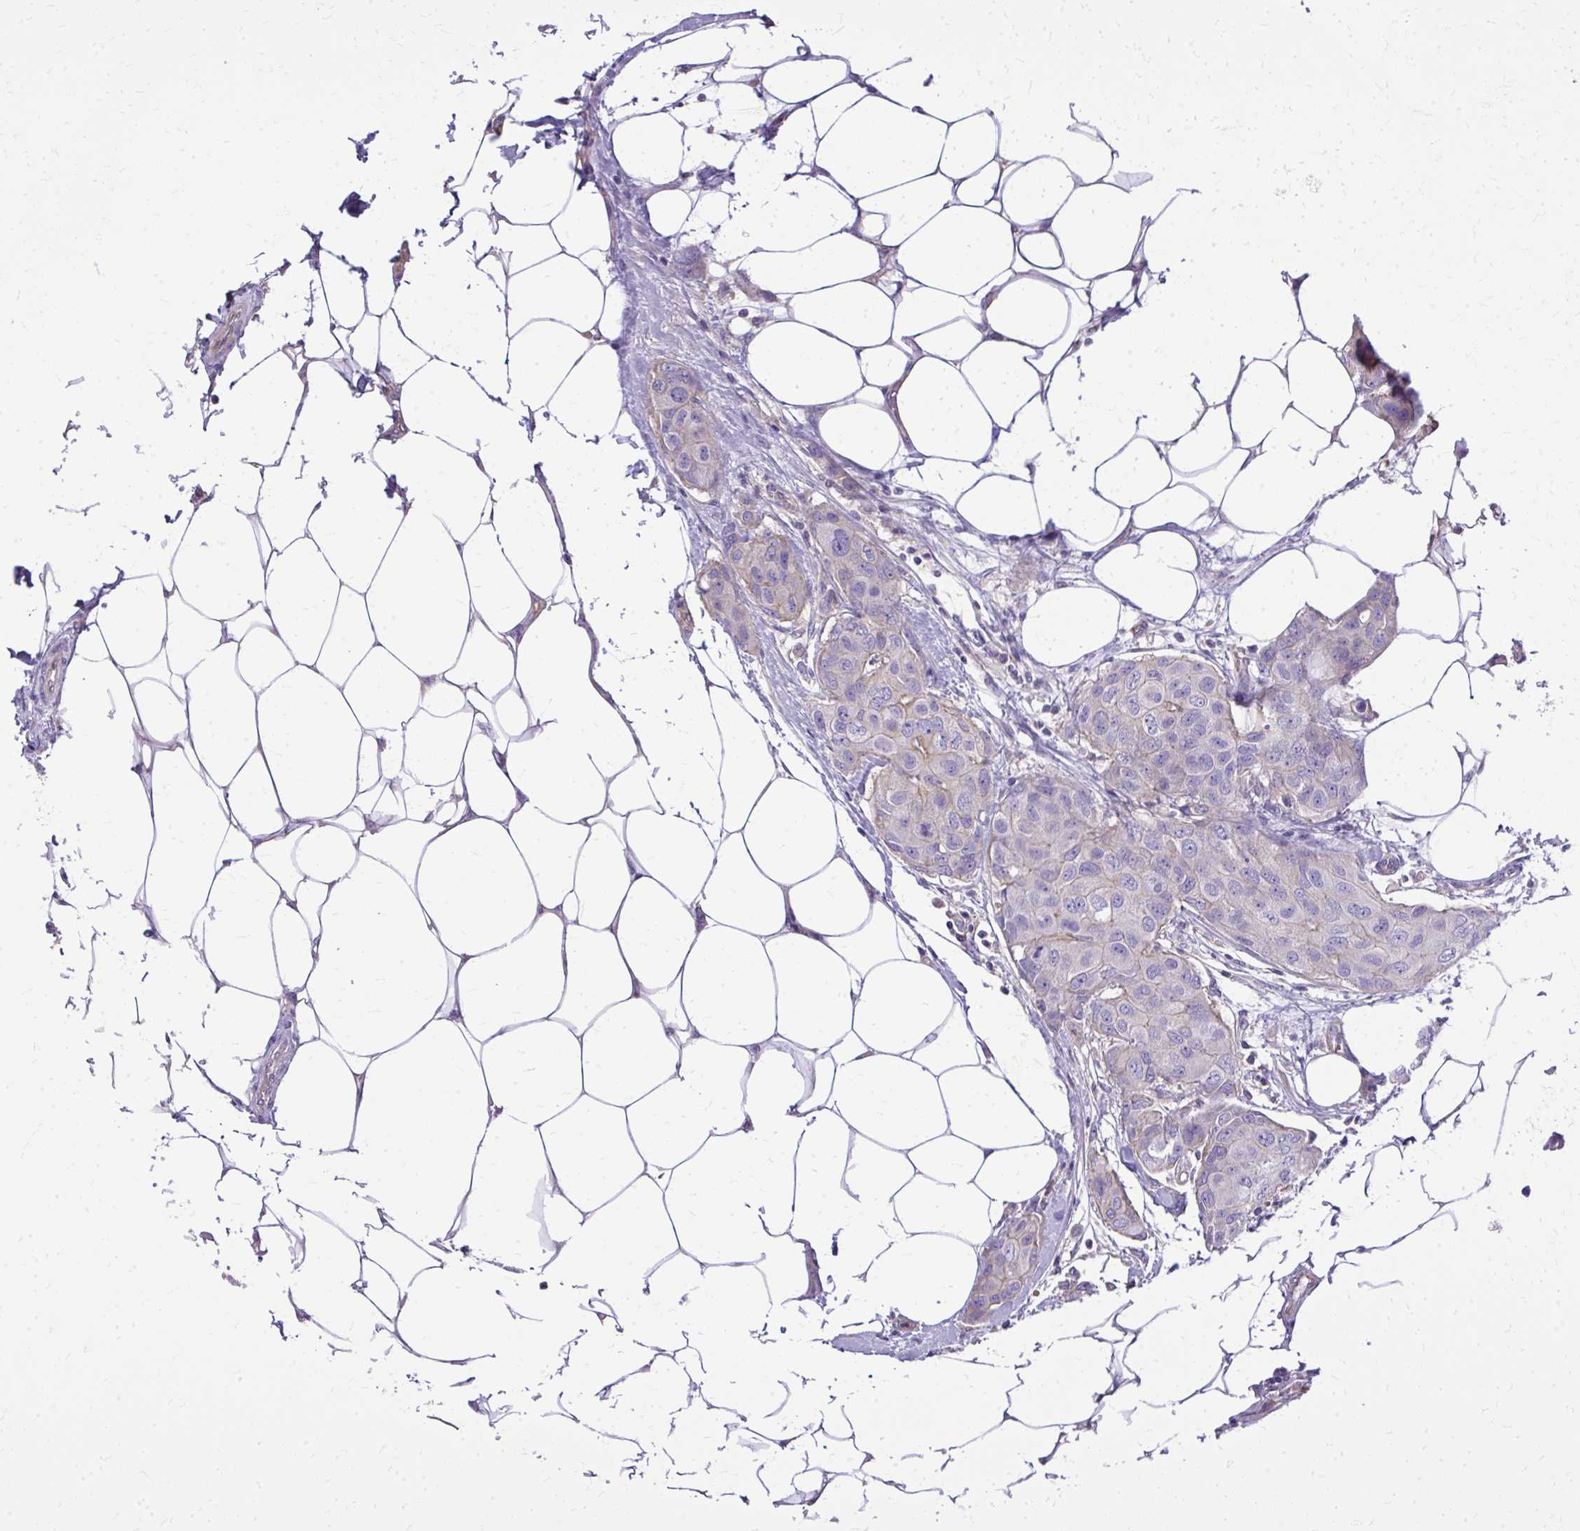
{"staining": {"intensity": "negative", "quantity": "none", "location": "none"}, "tissue": "breast cancer", "cell_type": "Tumor cells", "image_type": "cancer", "snomed": [{"axis": "morphology", "description": "Duct carcinoma"}, {"axis": "topography", "description": "Breast"}, {"axis": "topography", "description": "Lymph node"}], "caption": "Tumor cells show no significant protein positivity in breast cancer (intraductal carcinoma). The staining was performed using DAB to visualize the protein expression in brown, while the nuclei were stained in blue with hematoxylin (Magnification: 20x).", "gene": "RUNDC3B", "patient": {"sex": "female", "age": 80}}